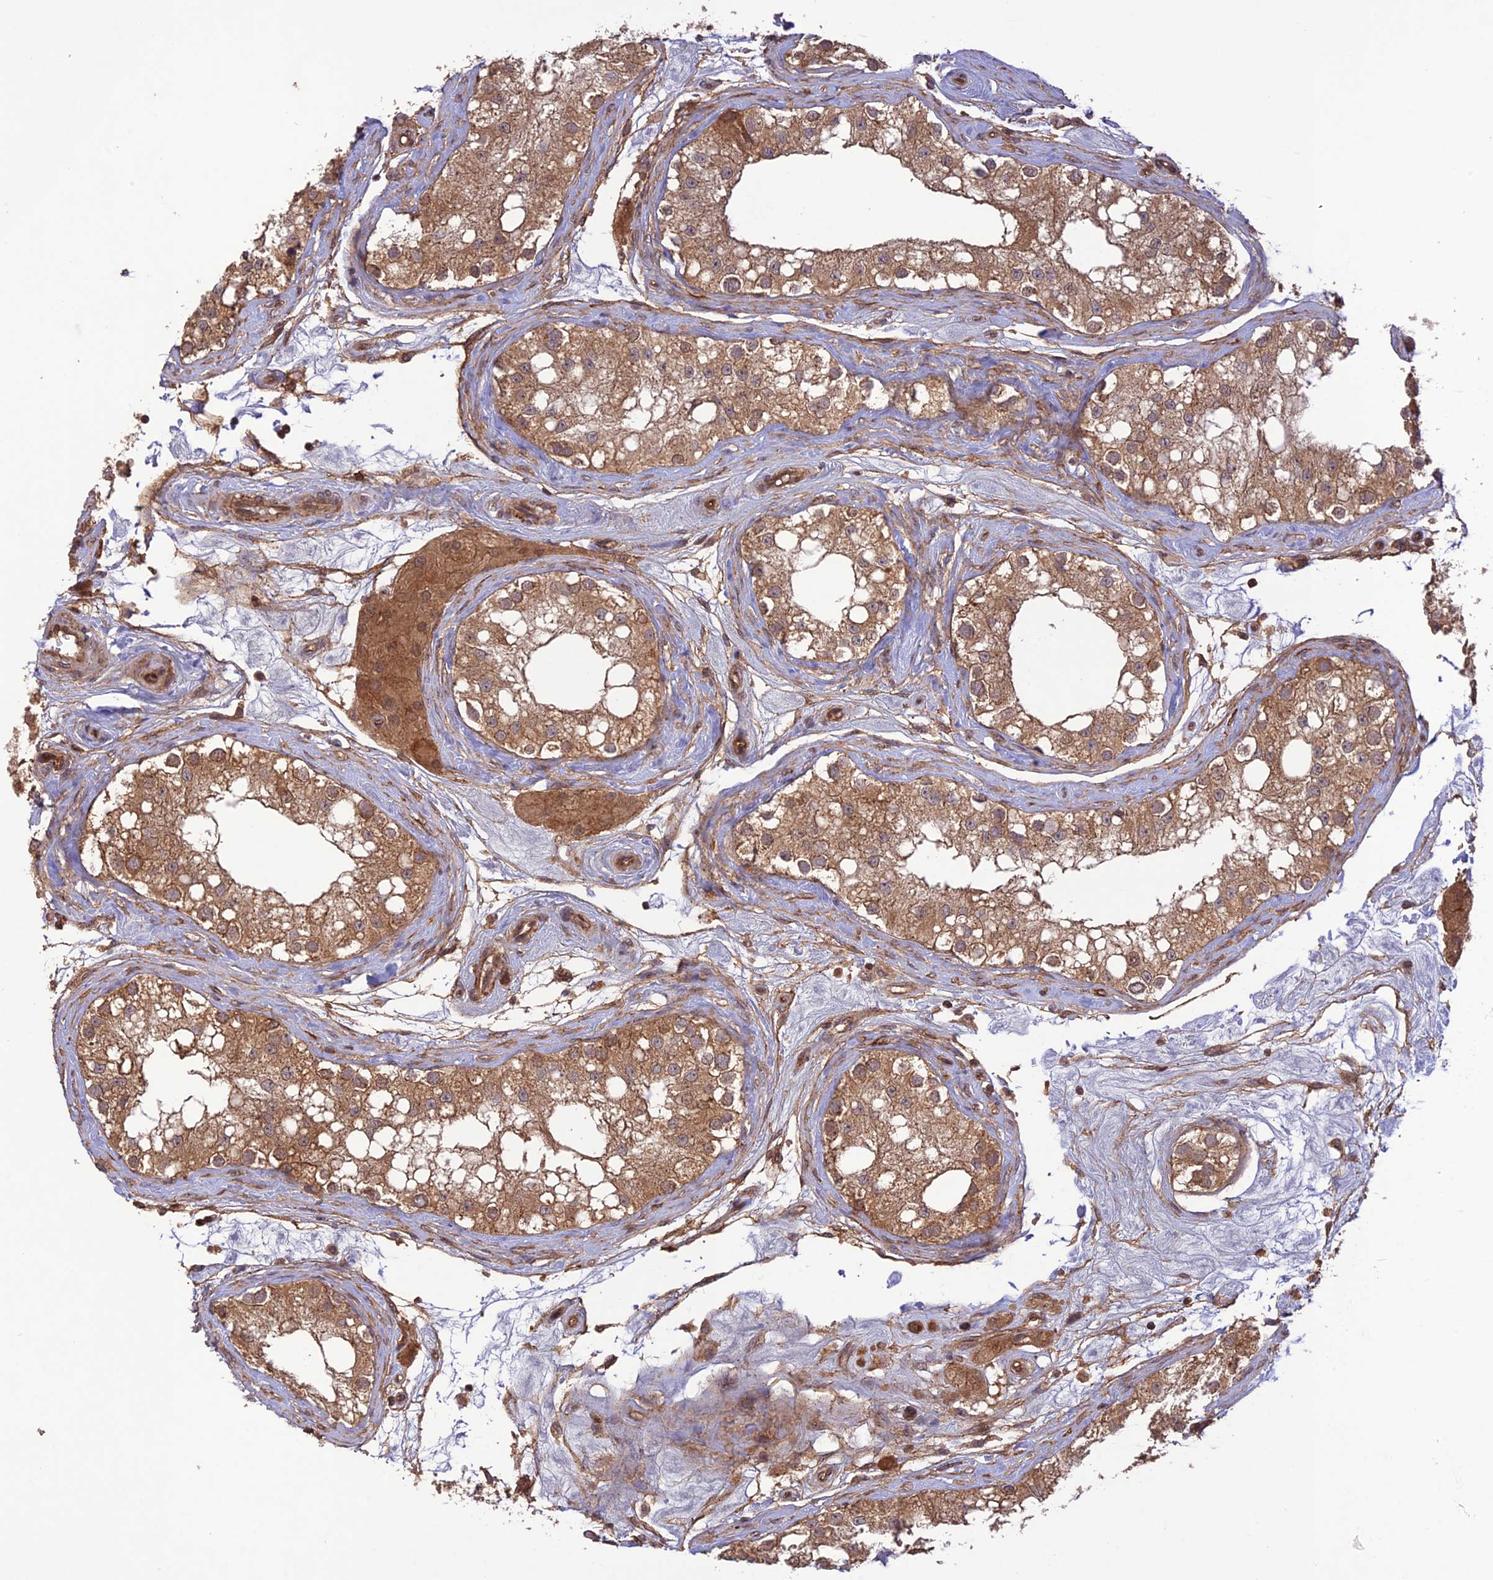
{"staining": {"intensity": "moderate", "quantity": ">75%", "location": "cytoplasmic/membranous"}, "tissue": "testis", "cell_type": "Cells in seminiferous ducts", "image_type": "normal", "snomed": [{"axis": "morphology", "description": "Normal tissue, NOS"}, {"axis": "topography", "description": "Testis"}], "caption": "High-magnification brightfield microscopy of unremarkable testis stained with DAB (3,3'-diaminobenzidine) (brown) and counterstained with hematoxylin (blue). cells in seminiferous ducts exhibit moderate cytoplasmic/membranous expression is identified in about>75% of cells. Immunohistochemistry (ihc) stains the protein in brown and the nuclei are stained blue.", "gene": "FCHSD1", "patient": {"sex": "male", "age": 84}}